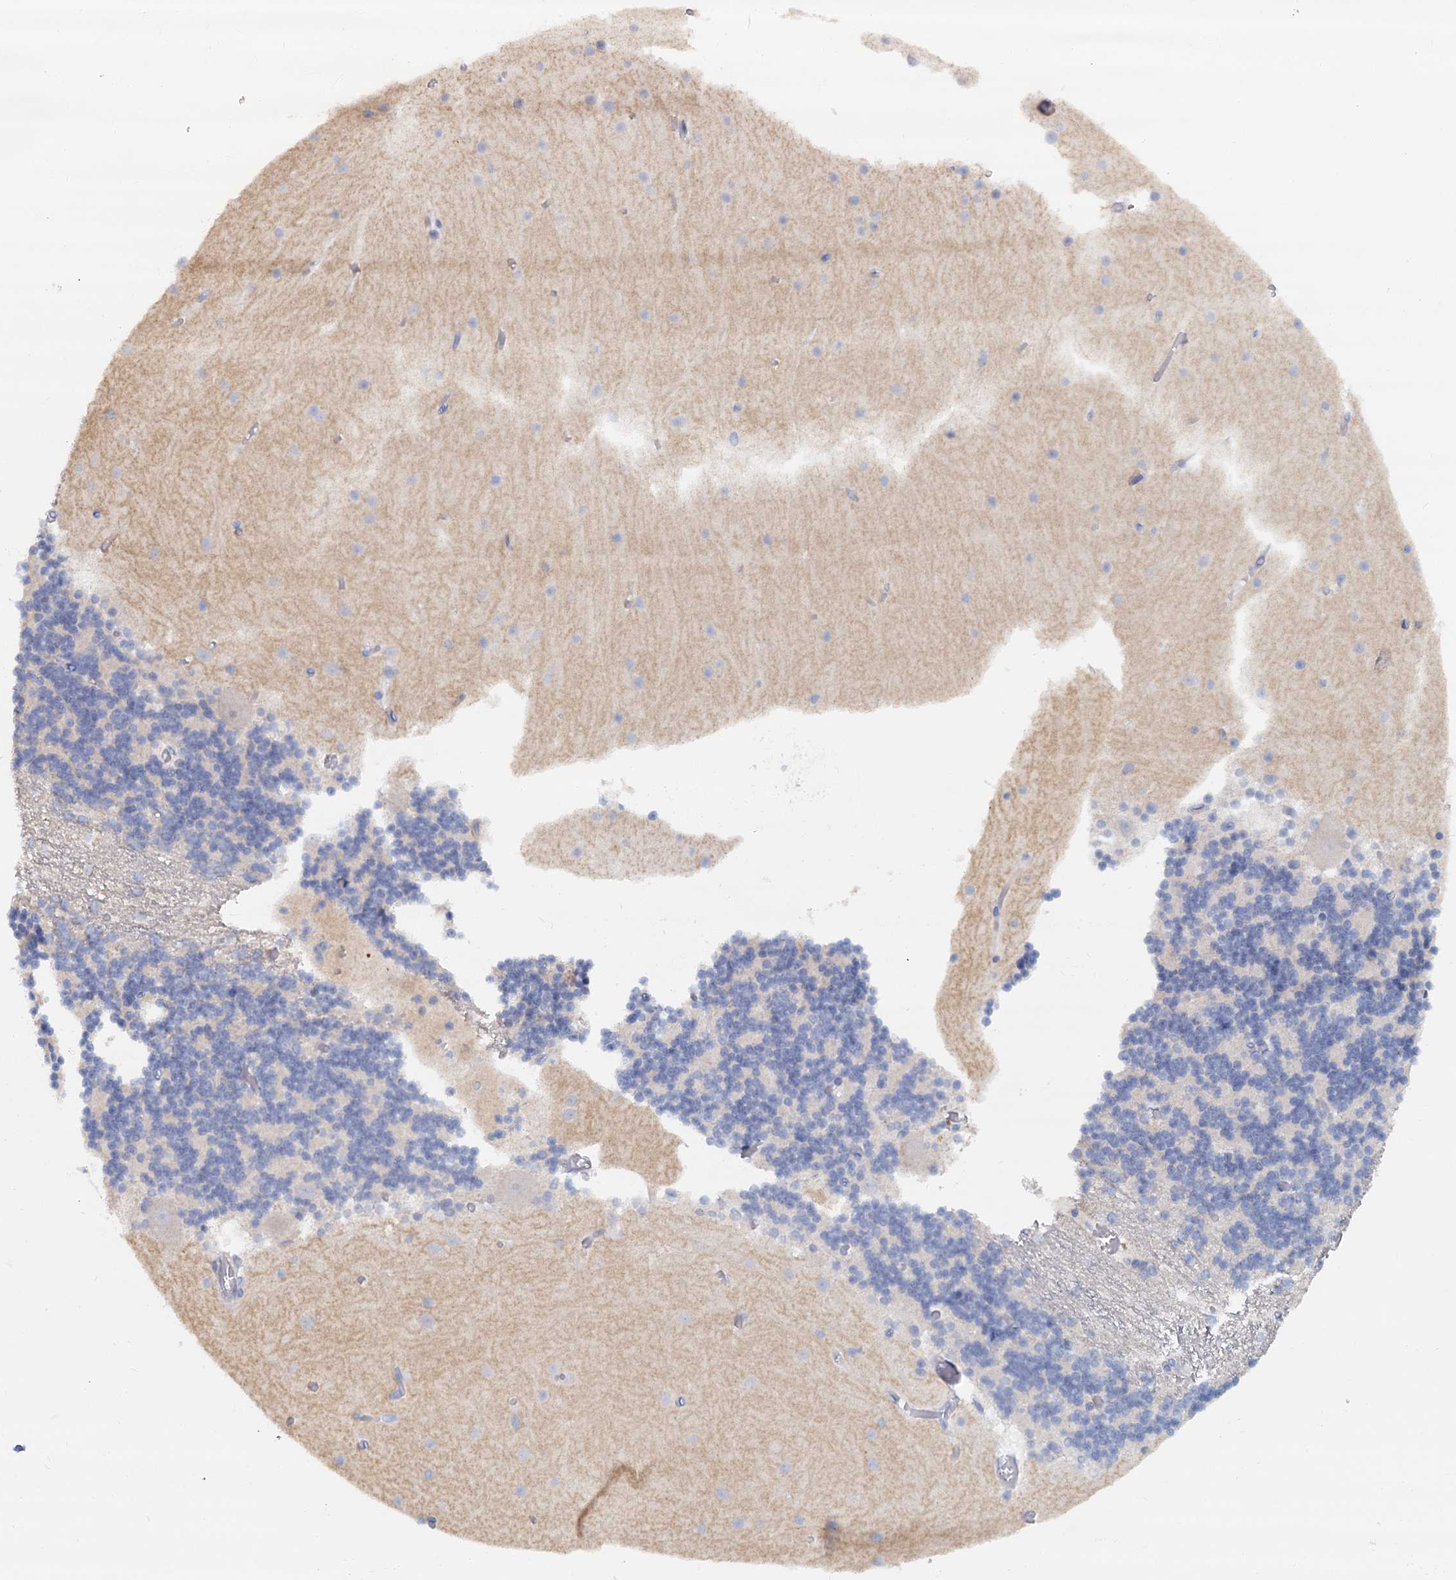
{"staining": {"intensity": "negative", "quantity": "none", "location": "none"}, "tissue": "cerebellum", "cell_type": "Cells in granular layer", "image_type": "normal", "snomed": [{"axis": "morphology", "description": "Normal tissue, NOS"}, {"axis": "topography", "description": "Cerebellum"}], "caption": "IHC histopathology image of benign cerebellum: human cerebellum stained with DAB shows no significant protein positivity in cells in granular layer. (DAB (3,3'-diaminobenzidine) immunohistochemistry visualized using brightfield microscopy, high magnification).", "gene": "ACSM3", "patient": {"sex": "female", "age": 28}}